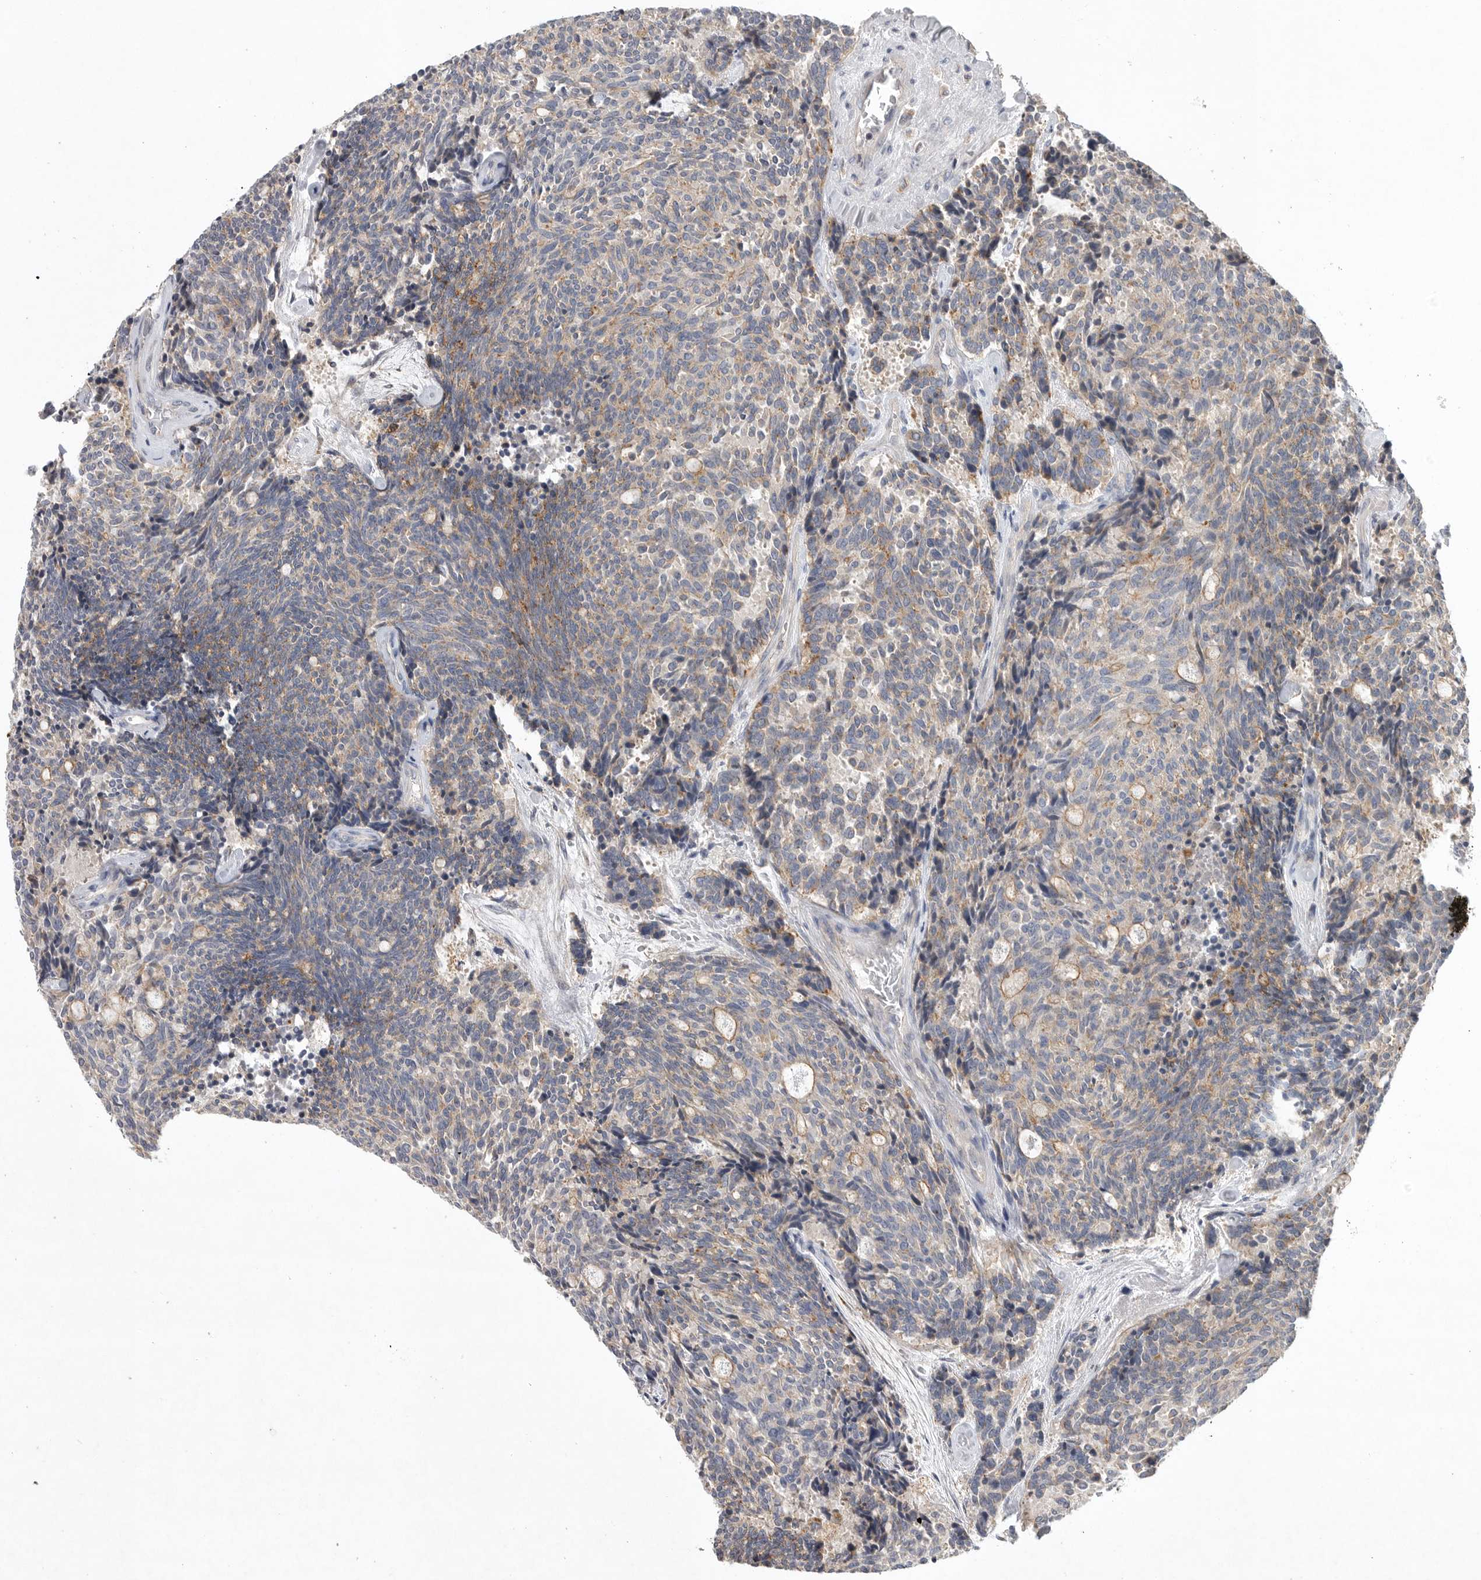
{"staining": {"intensity": "weak", "quantity": "25%-75%", "location": "cytoplasmic/membranous"}, "tissue": "carcinoid", "cell_type": "Tumor cells", "image_type": "cancer", "snomed": [{"axis": "morphology", "description": "Carcinoid, malignant, NOS"}, {"axis": "topography", "description": "Pancreas"}], "caption": "DAB (3,3'-diaminobenzidine) immunohistochemical staining of human carcinoid demonstrates weak cytoplasmic/membranous protein staining in about 25%-75% of tumor cells.", "gene": "LAMTOR3", "patient": {"sex": "female", "age": 54}}